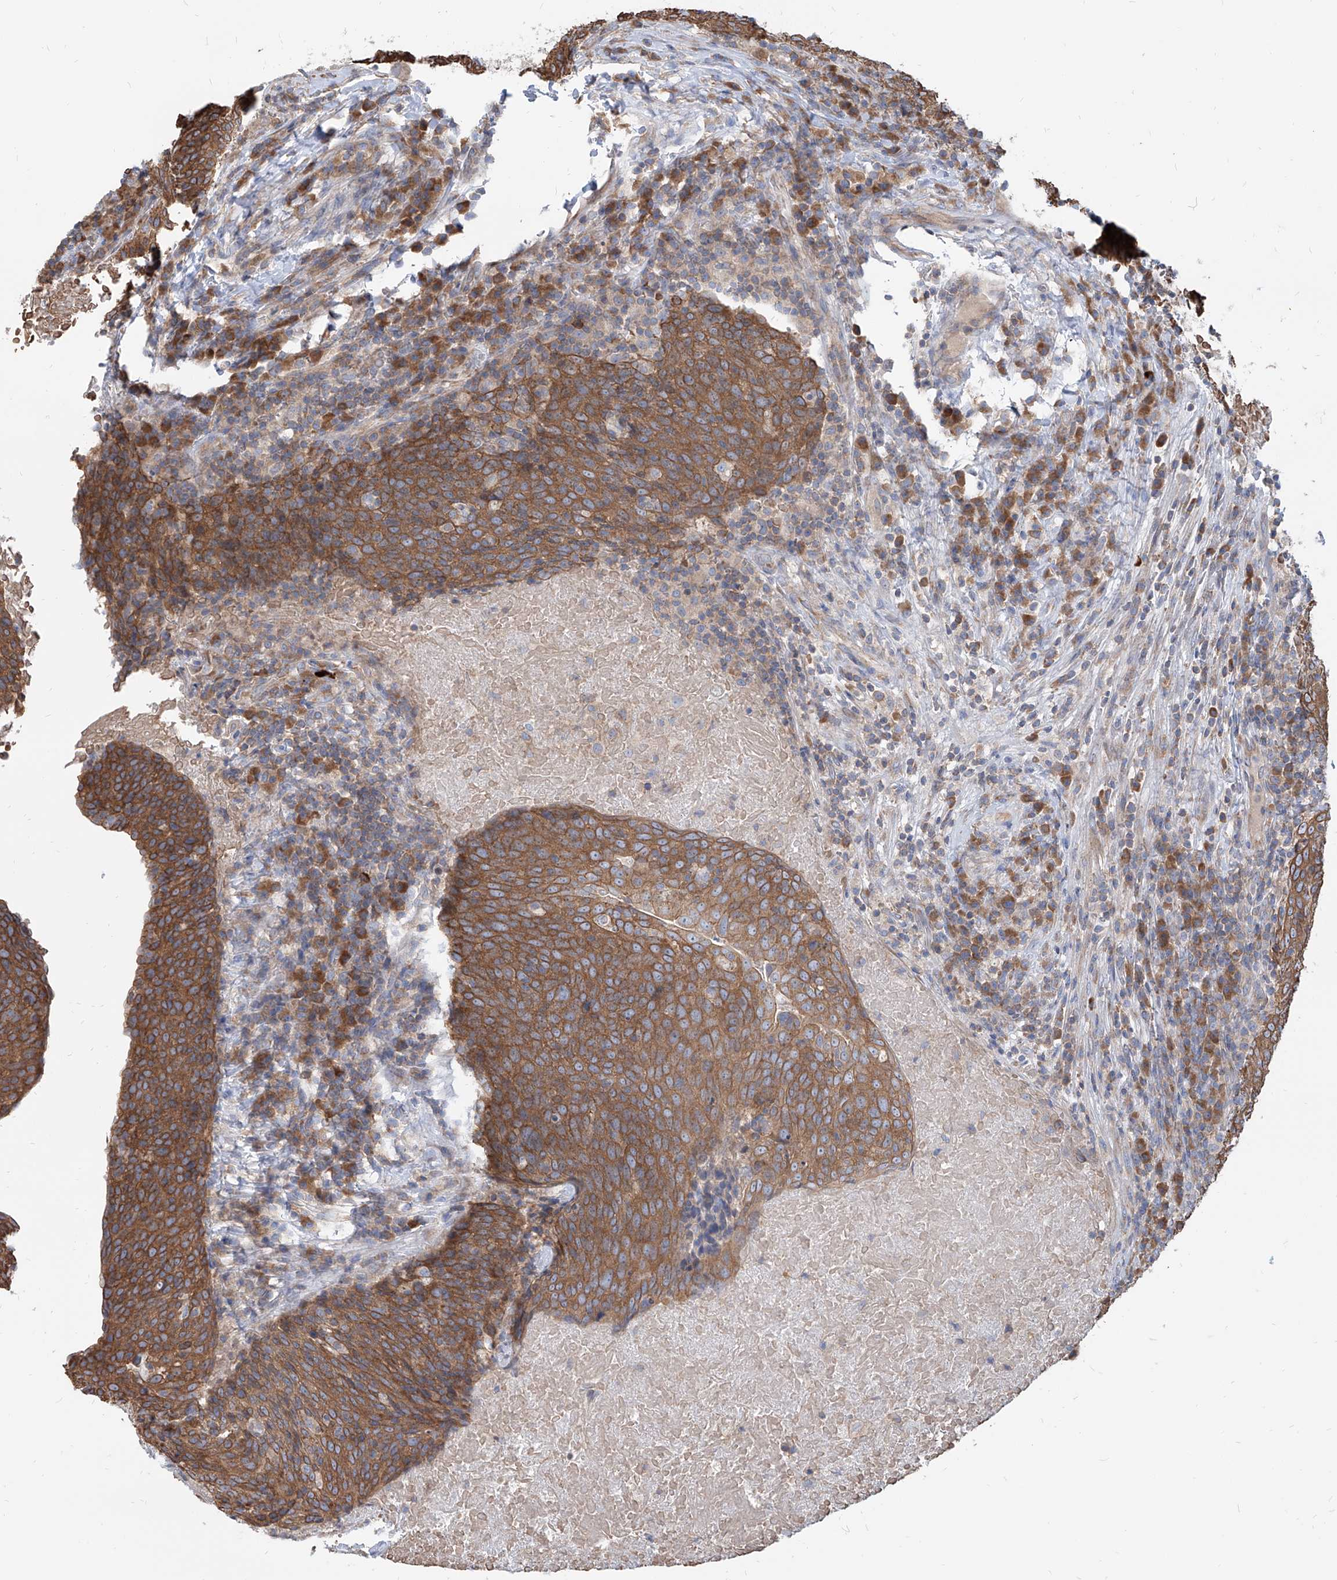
{"staining": {"intensity": "moderate", "quantity": ">75%", "location": "cytoplasmic/membranous"}, "tissue": "head and neck cancer", "cell_type": "Tumor cells", "image_type": "cancer", "snomed": [{"axis": "morphology", "description": "Squamous cell carcinoma, NOS"}, {"axis": "morphology", "description": "Squamous cell carcinoma, metastatic, NOS"}, {"axis": "topography", "description": "Lymph node"}, {"axis": "topography", "description": "Head-Neck"}], "caption": "Head and neck squamous cell carcinoma stained with IHC demonstrates moderate cytoplasmic/membranous expression in approximately >75% of tumor cells.", "gene": "FAM83B", "patient": {"sex": "male", "age": 62}}